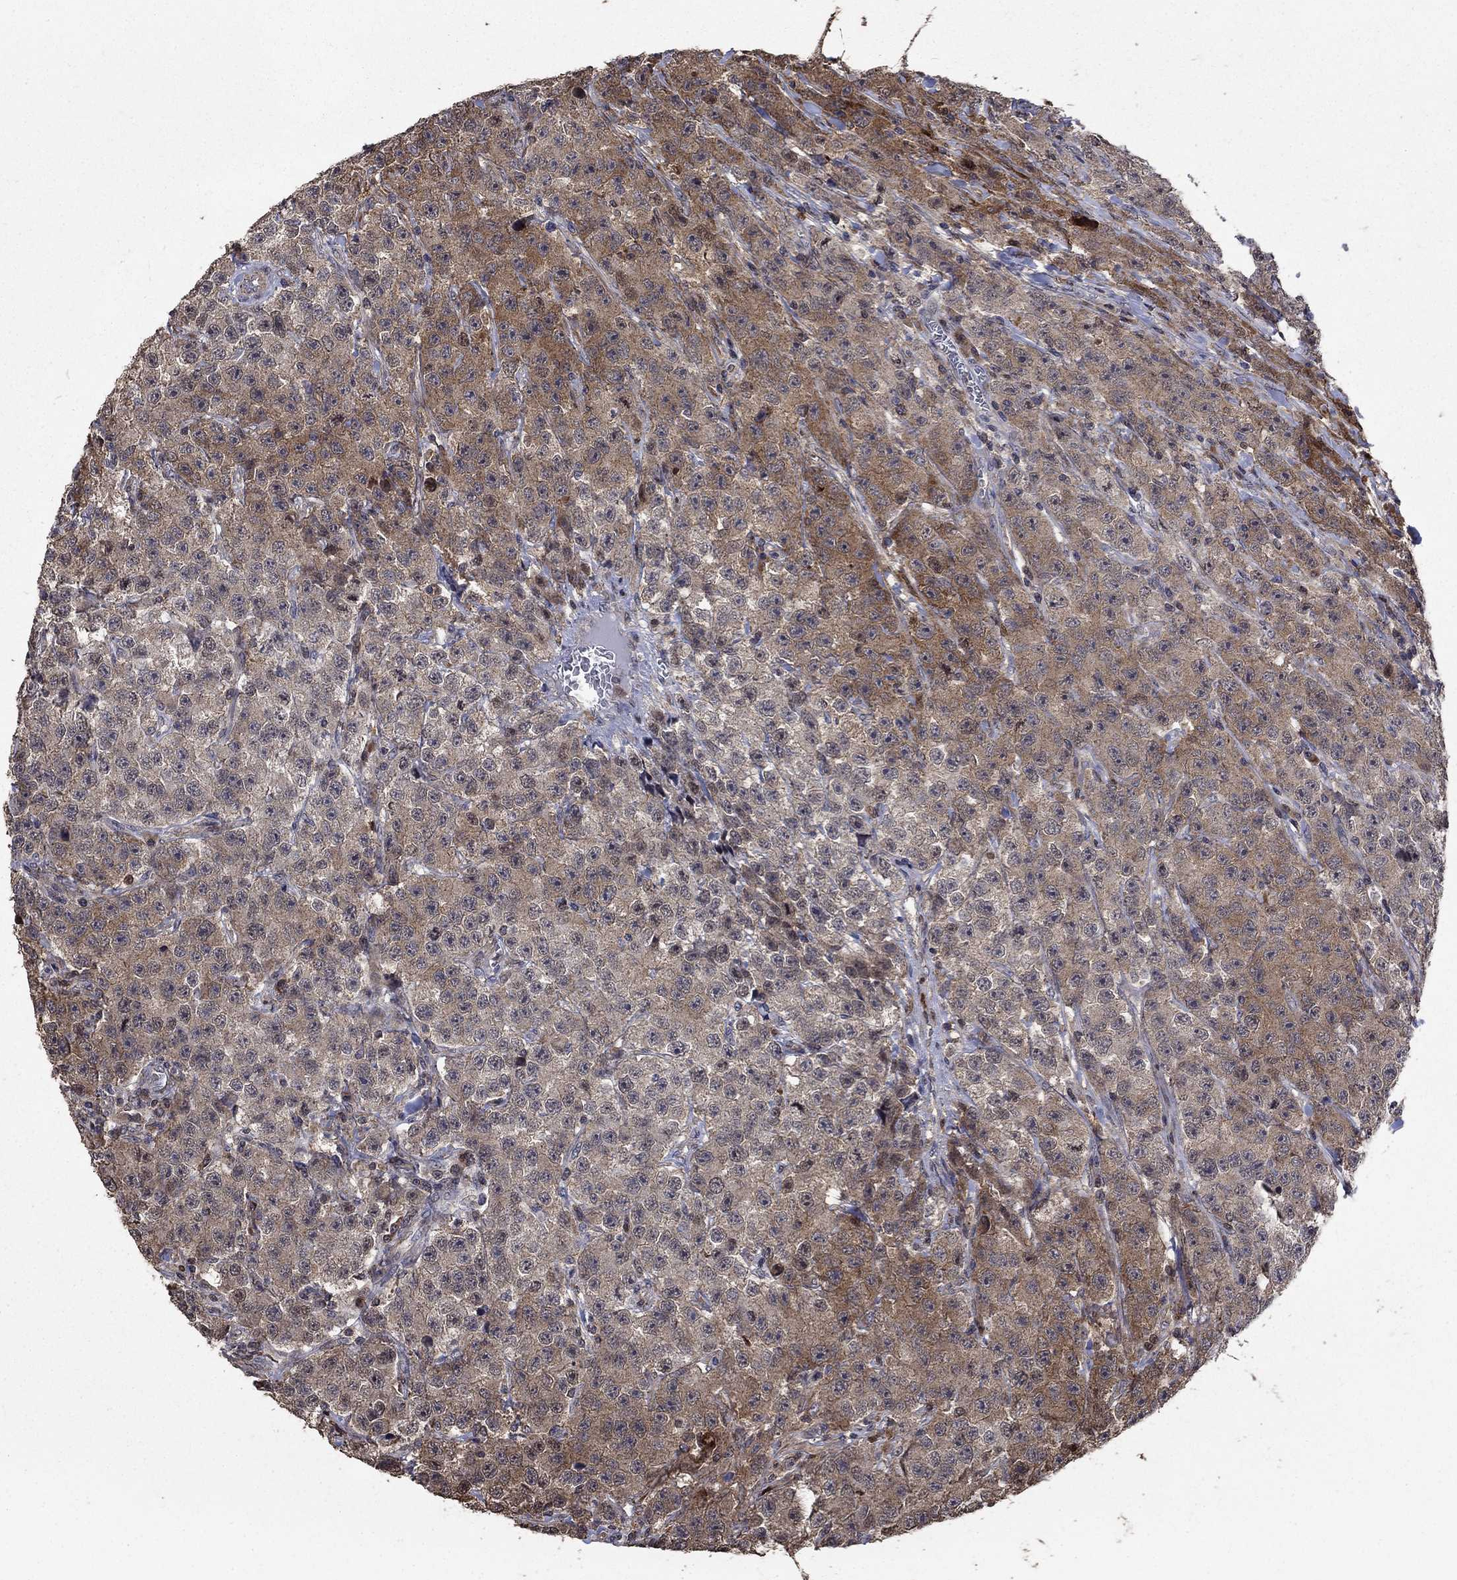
{"staining": {"intensity": "weak", "quantity": "25%-75%", "location": "cytoplasmic/membranous"}, "tissue": "testis cancer", "cell_type": "Tumor cells", "image_type": "cancer", "snomed": [{"axis": "morphology", "description": "Seminoma, NOS"}, {"axis": "topography", "description": "Testis"}], "caption": "Immunohistochemical staining of human seminoma (testis) reveals weak cytoplasmic/membranous protein positivity in approximately 25%-75% of tumor cells.", "gene": "DVL1", "patient": {"sex": "male", "age": 59}}